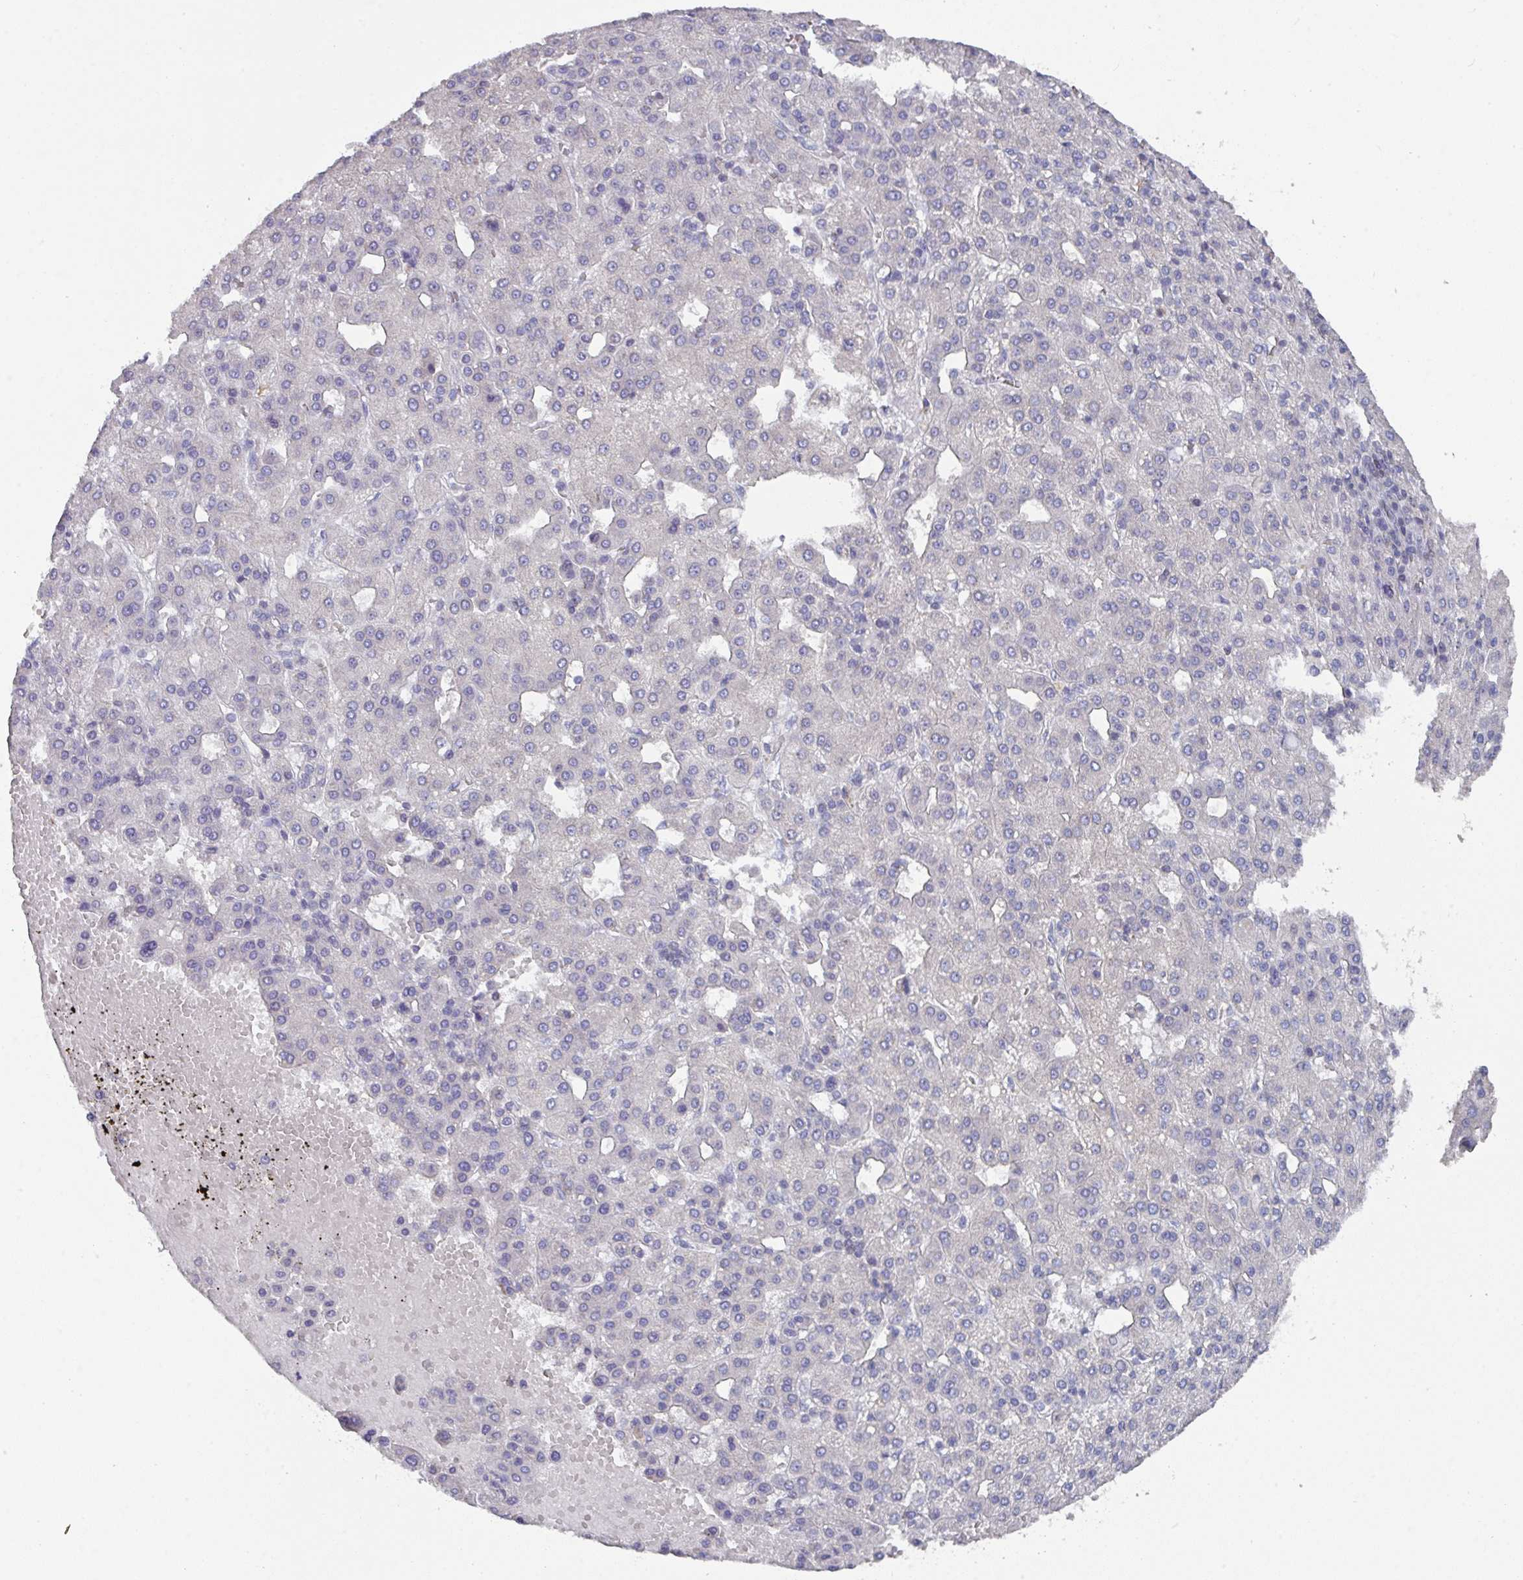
{"staining": {"intensity": "negative", "quantity": "none", "location": "none"}, "tissue": "liver cancer", "cell_type": "Tumor cells", "image_type": "cancer", "snomed": [{"axis": "morphology", "description": "Carcinoma, Hepatocellular, NOS"}, {"axis": "topography", "description": "Liver"}], "caption": "Immunohistochemistry (IHC) histopathology image of hepatocellular carcinoma (liver) stained for a protein (brown), which displays no staining in tumor cells. The staining is performed using DAB (3,3'-diaminobenzidine) brown chromogen with nuclei counter-stained in using hematoxylin.", "gene": "DCAF12L2", "patient": {"sex": "male", "age": 65}}